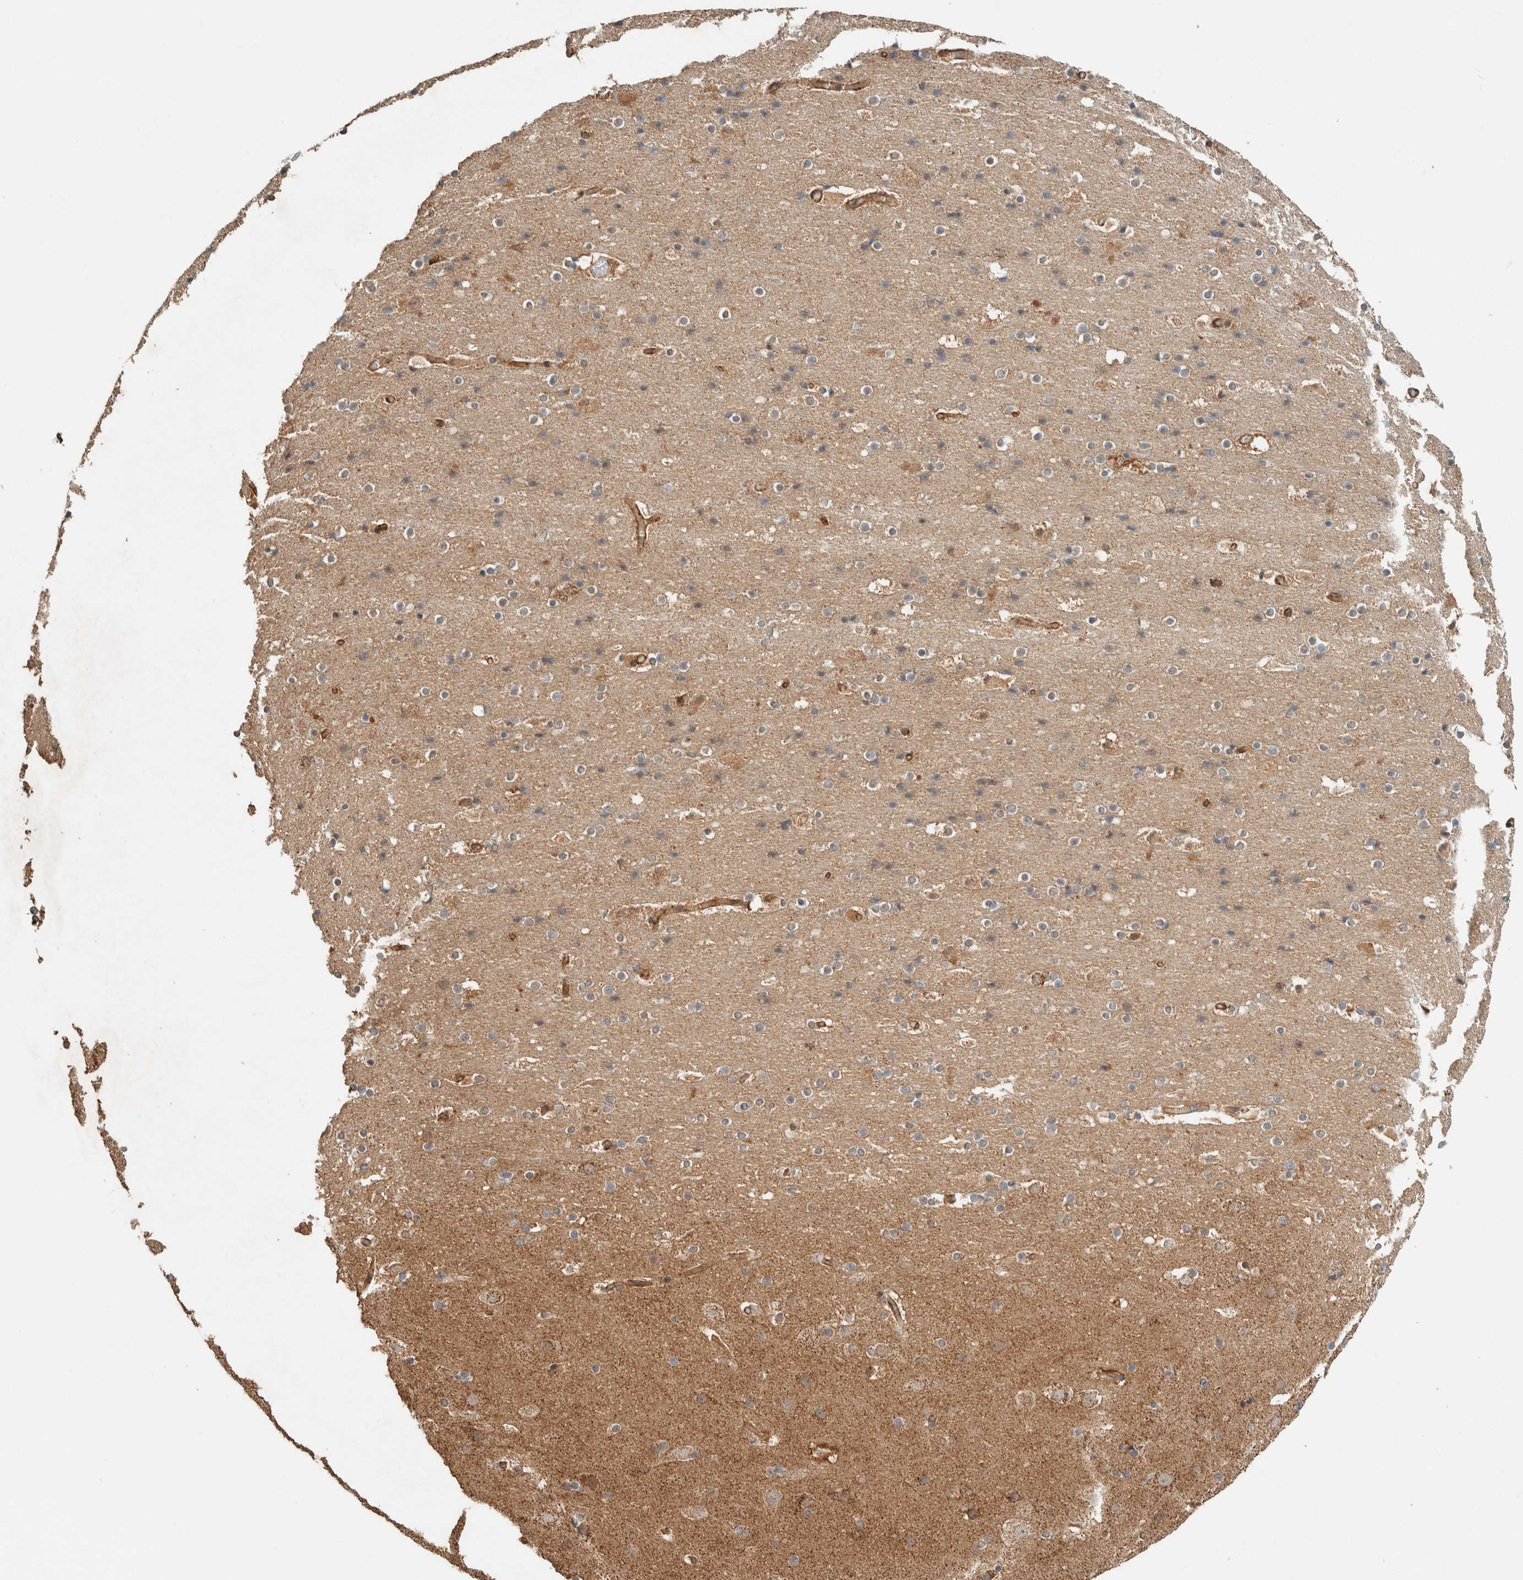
{"staining": {"intensity": "moderate", "quantity": ">75%", "location": "cytoplasmic/membranous"}, "tissue": "cerebral cortex", "cell_type": "Endothelial cells", "image_type": "normal", "snomed": [{"axis": "morphology", "description": "Normal tissue, NOS"}, {"axis": "topography", "description": "Cerebral cortex"}], "caption": "IHC histopathology image of benign cerebral cortex: cerebral cortex stained using IHC demonstrates medium levels of moderate protein expression localized specifically in the cytoplasmic/membranous of endothelial cells, appearing as a cytoplasmic/membranous brown color.", "gene": "ZNF567", "patient": {"sex": "male", "age": 57}}